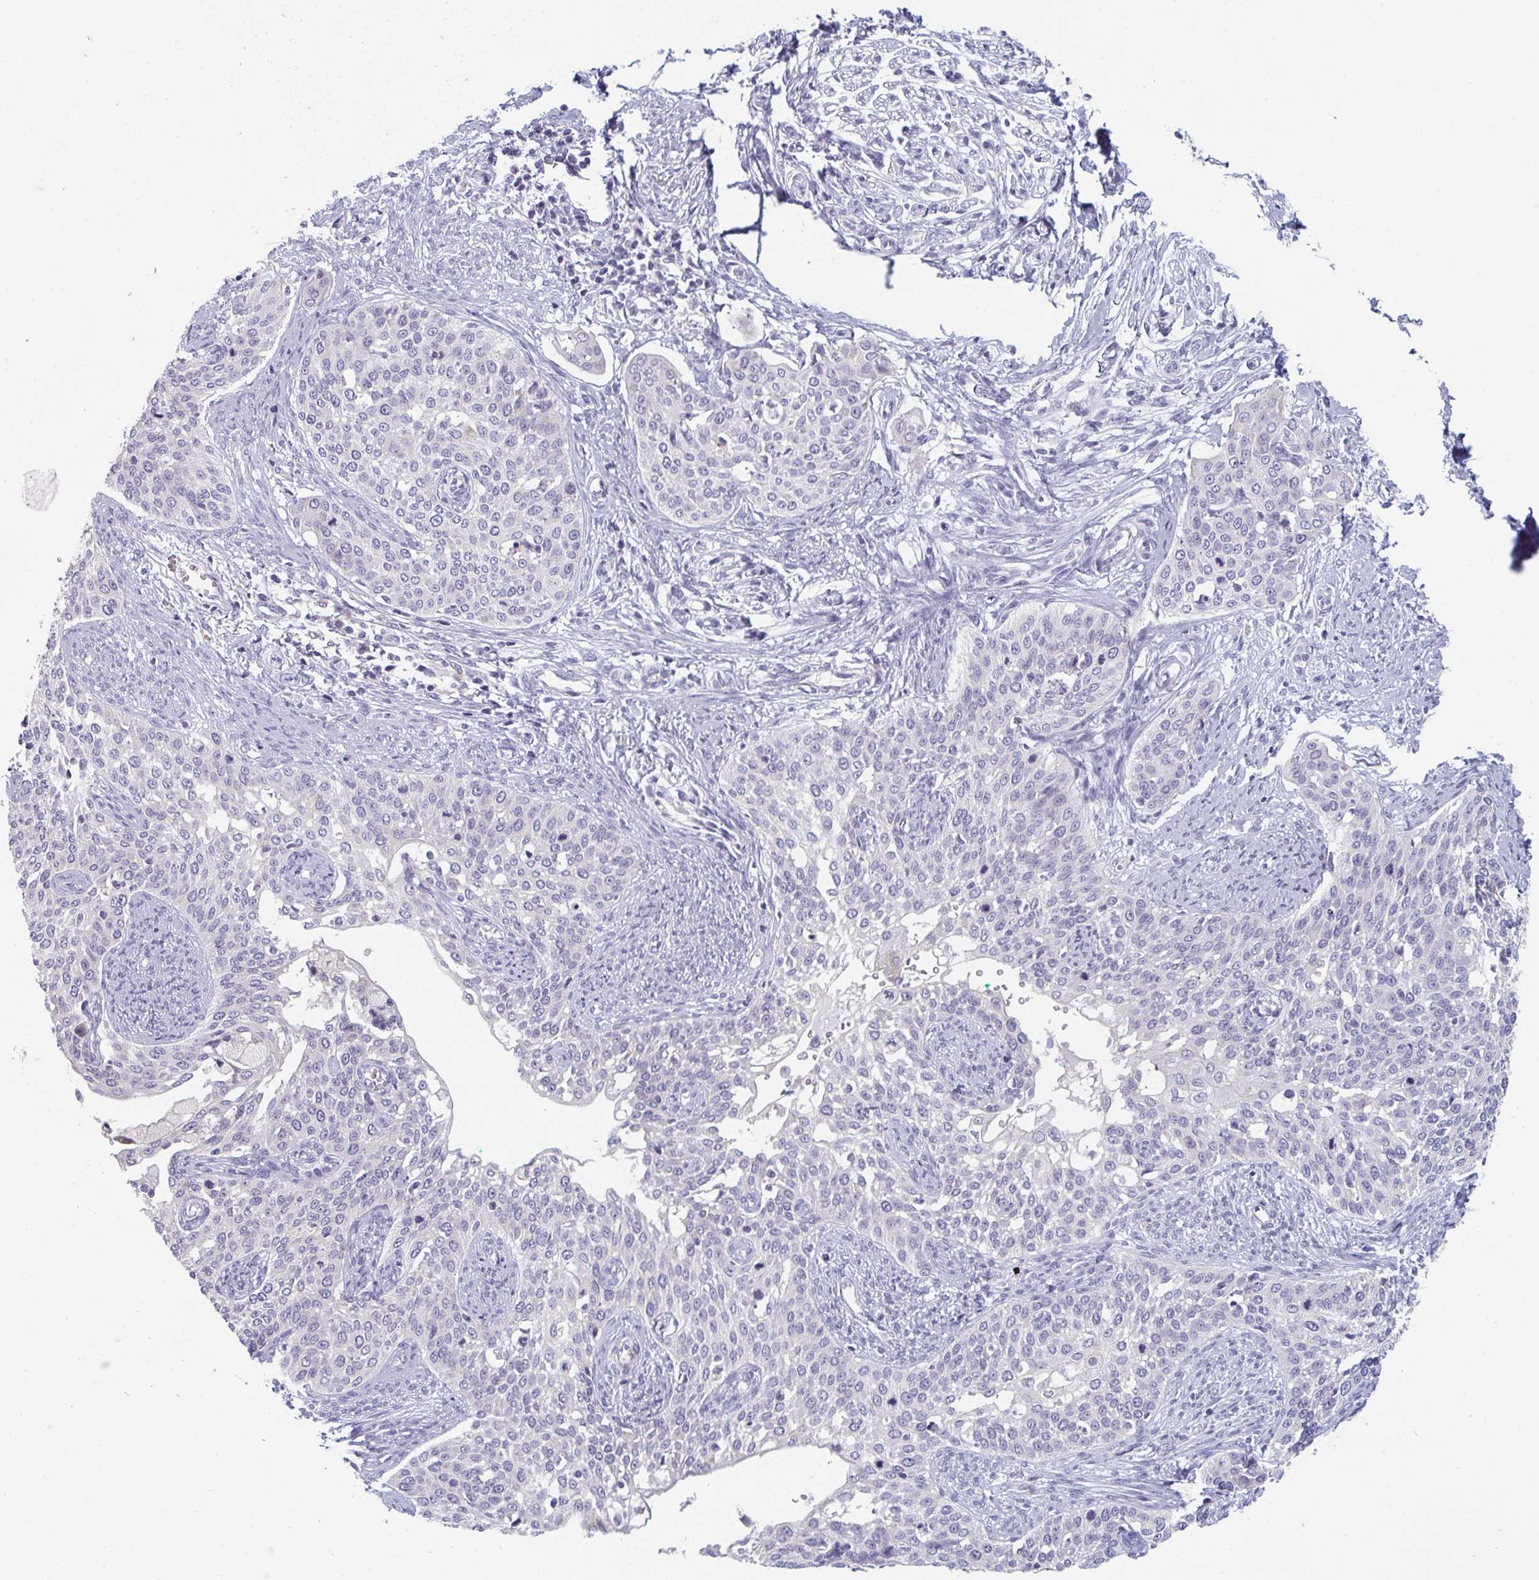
{"staining": {"intensity": "negative", "quantity": "none", "location": "none"}, "tissue": "cervical cancer", "cell_type": "Tumor cells", "image_type": "cancer", "snomed": [{"axis": "morphology", "description": "Squamous cell carcinoma, NOS"}, {"axis": "topography", "description": "Cervix"}], "caption": "Squamous cell carcinoma (cervical) was stained to show a protein in brown. There is no significant expression in tumor cells.", "gene": "PTPRD", "patient": {"sex": "female", "age": 44}}